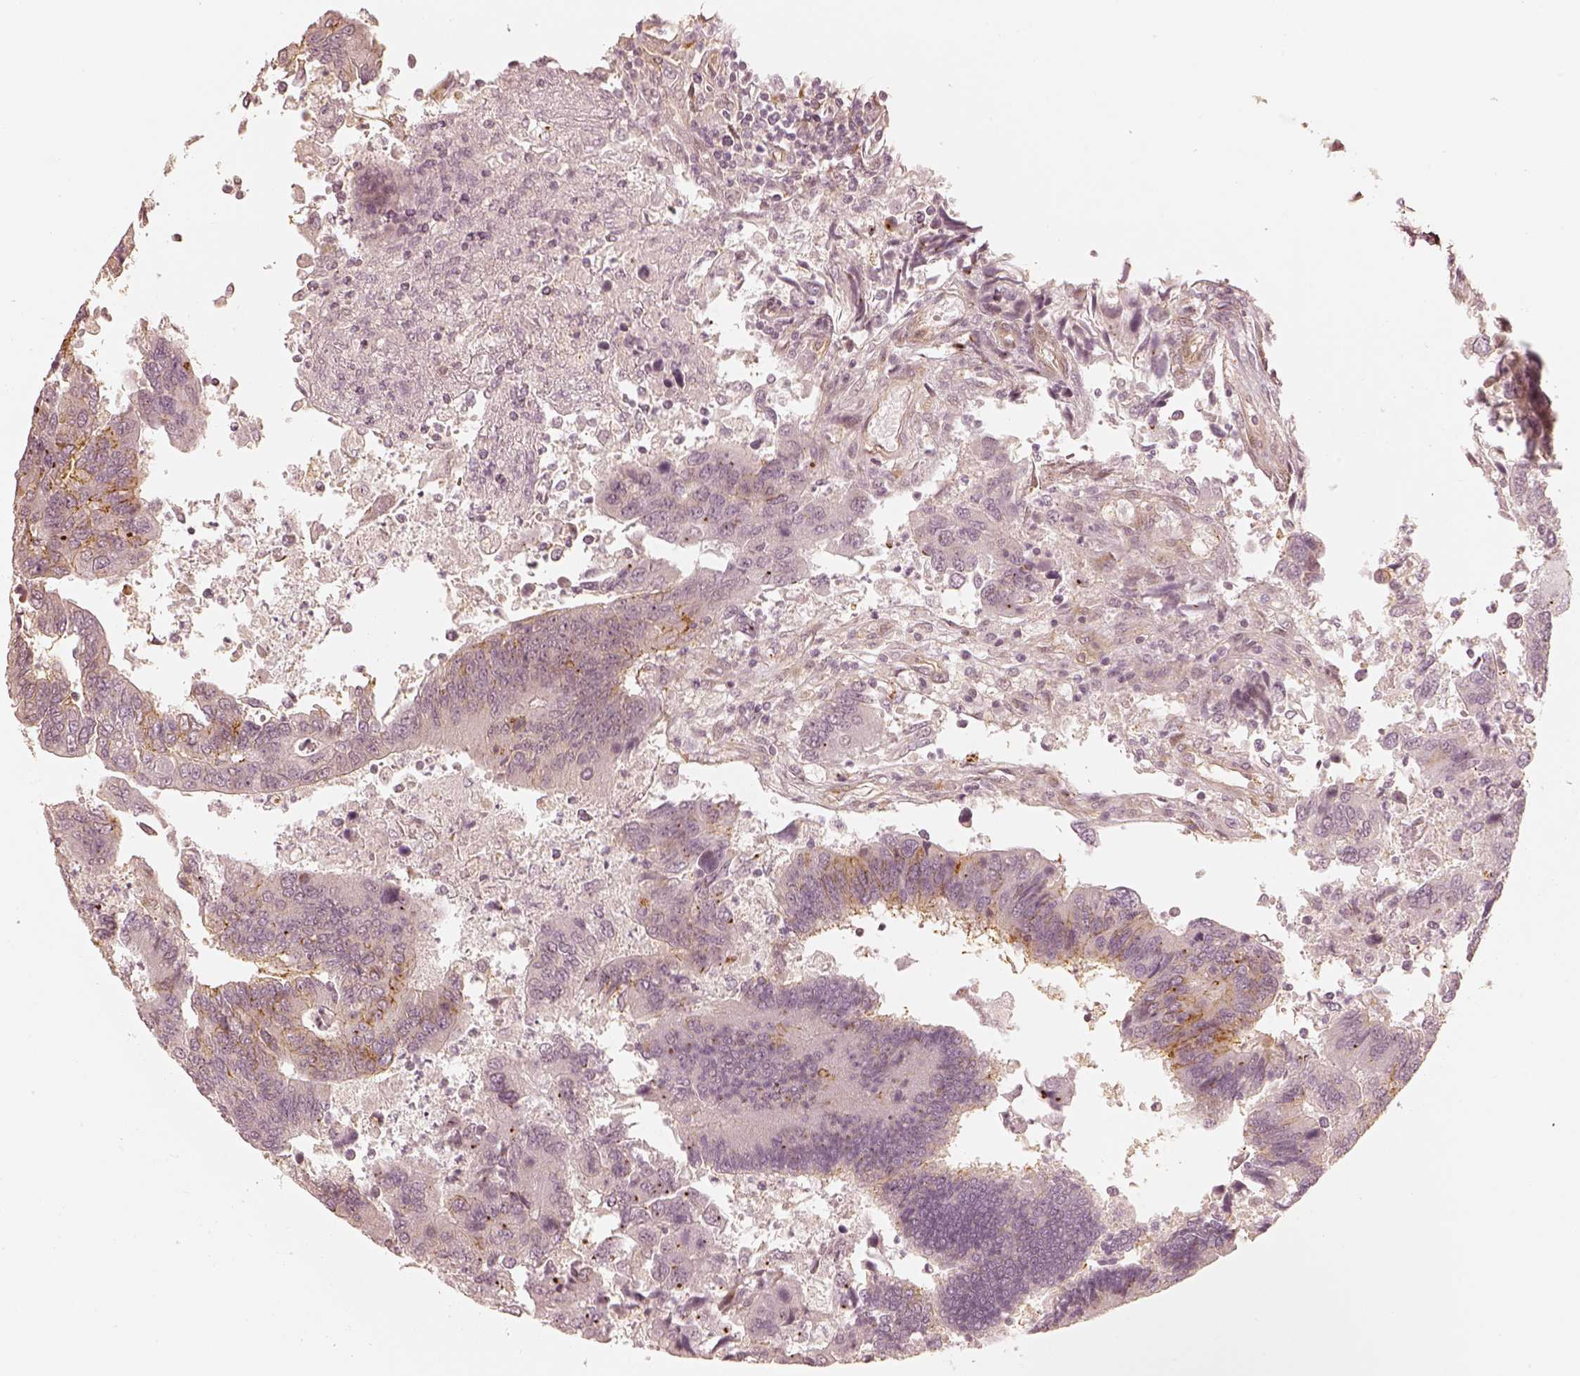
{"staining": {"intensity": "moderate", "quantity": "<25%", "location": "cytoplasmic/membranous"}, "tissue": "colorectal cancer", "cell_type": "Tumor cells", "image_type": "cancer", "snomed": [{"axis": "morphology", "description": "Adenocarcinoma, NOS"}, {"axis": "topography", "description": "Colon"}], "caption": "Immunohistochemistry (IHC) micrograph of neoplastic tissue: human colorectal cancer (adenocarcinoma) stained using IHC shows low levels of moderate protein expression localized specifically in the cytoplasmic/membranous of tumor cells, appearing as a cytoplasmic/membranous brown color.", "gene": "GORASP2", "patient": {"sex": "female", "age": 67}}